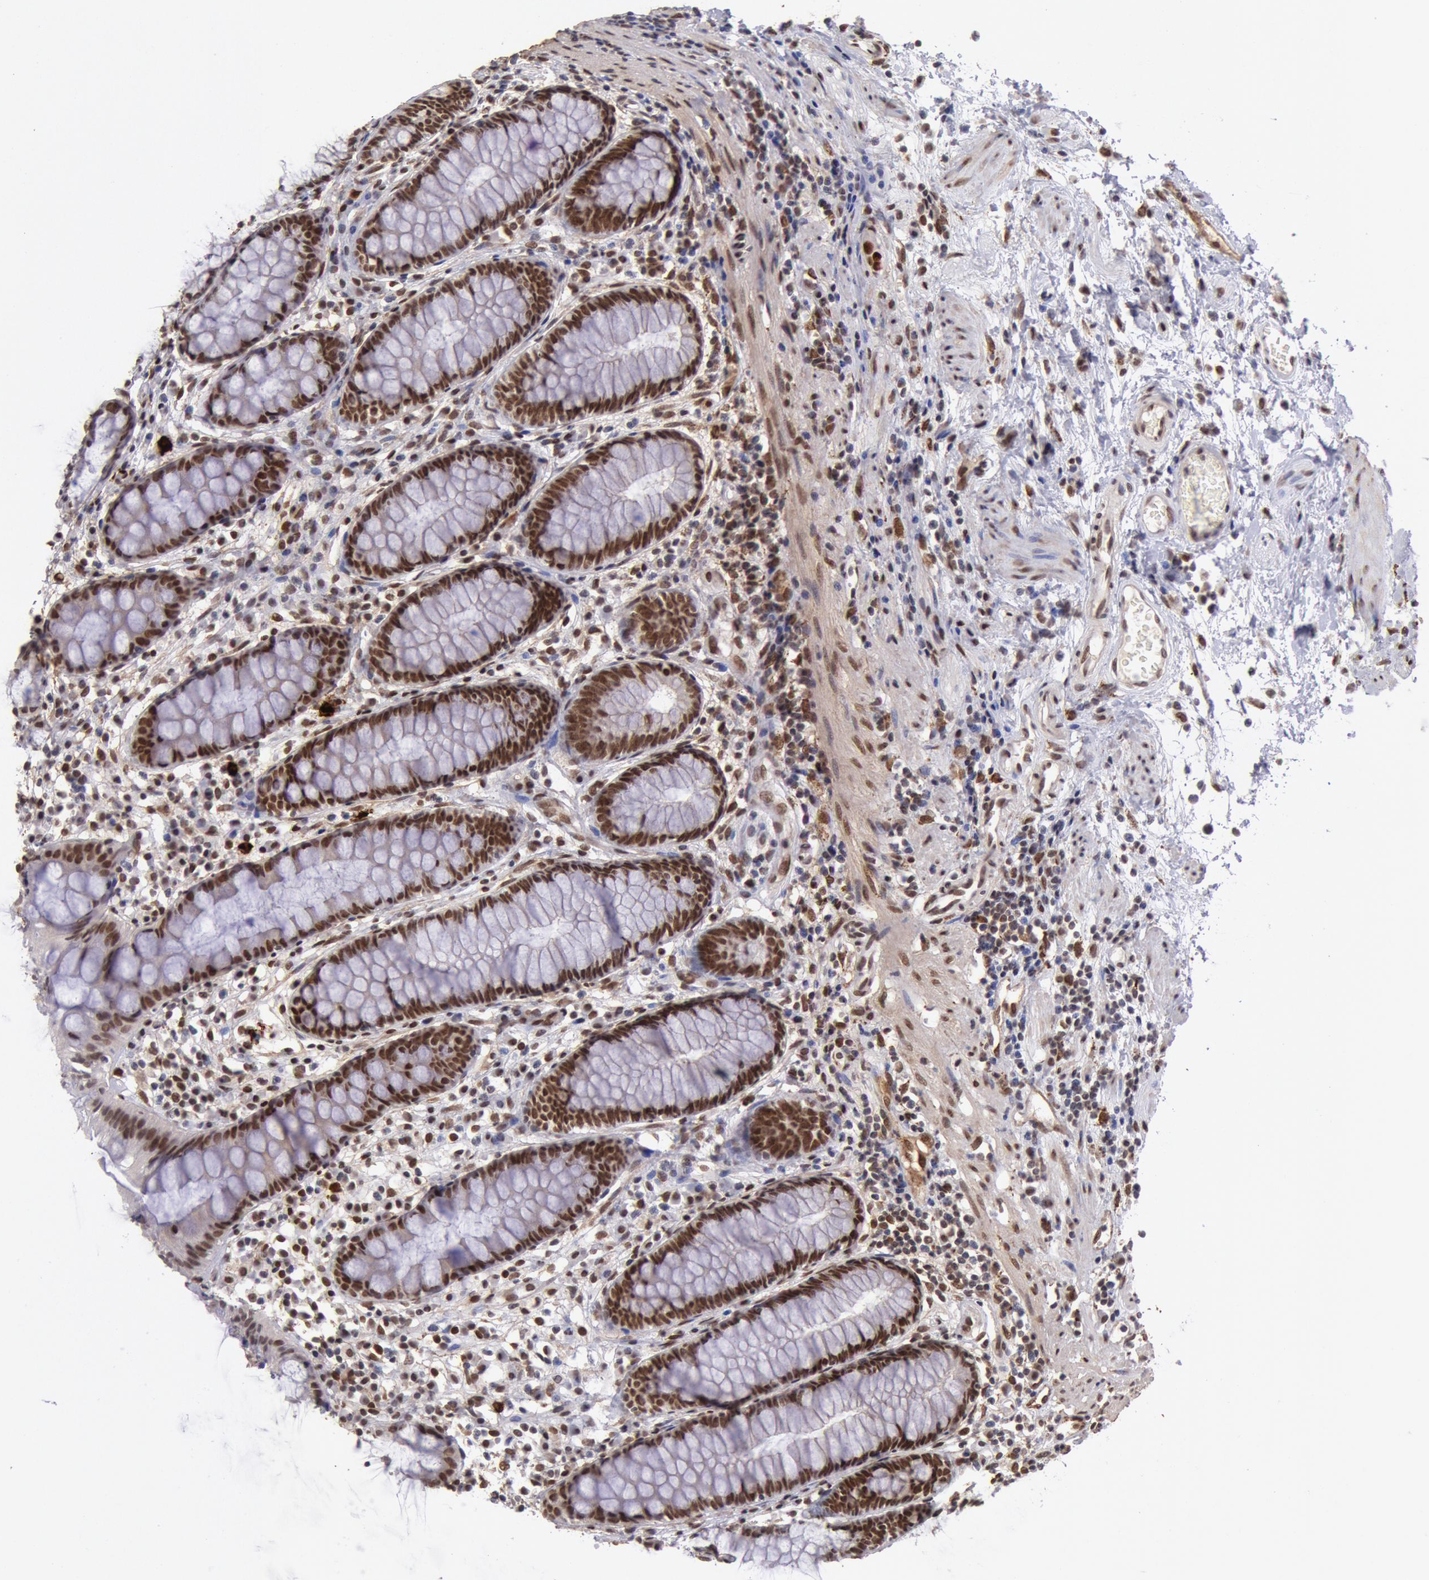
{"staining": {"intensity": "strong", "quantity": ">75%", "location": "nuclear"}, "tissue": "rectum", "cell_type": "Glandular cells", "image_type": "normal", "snomed": [{"axis": "morphology", "description": "Normal tissue, NOS"}, {"axis": "topography", "description": "Rectum"}], "caption": "Protein expression analysis of unremarkable human rectum reveals strong nuclear staining in about >75% of glandular cells. The staining is performed using DAB brown chromogen to label protein expression. The nuclei are counter-stained blue using hematoxylin.", "gene": "CDKN2B", "patient": {"sex": "female", "age": 66}}